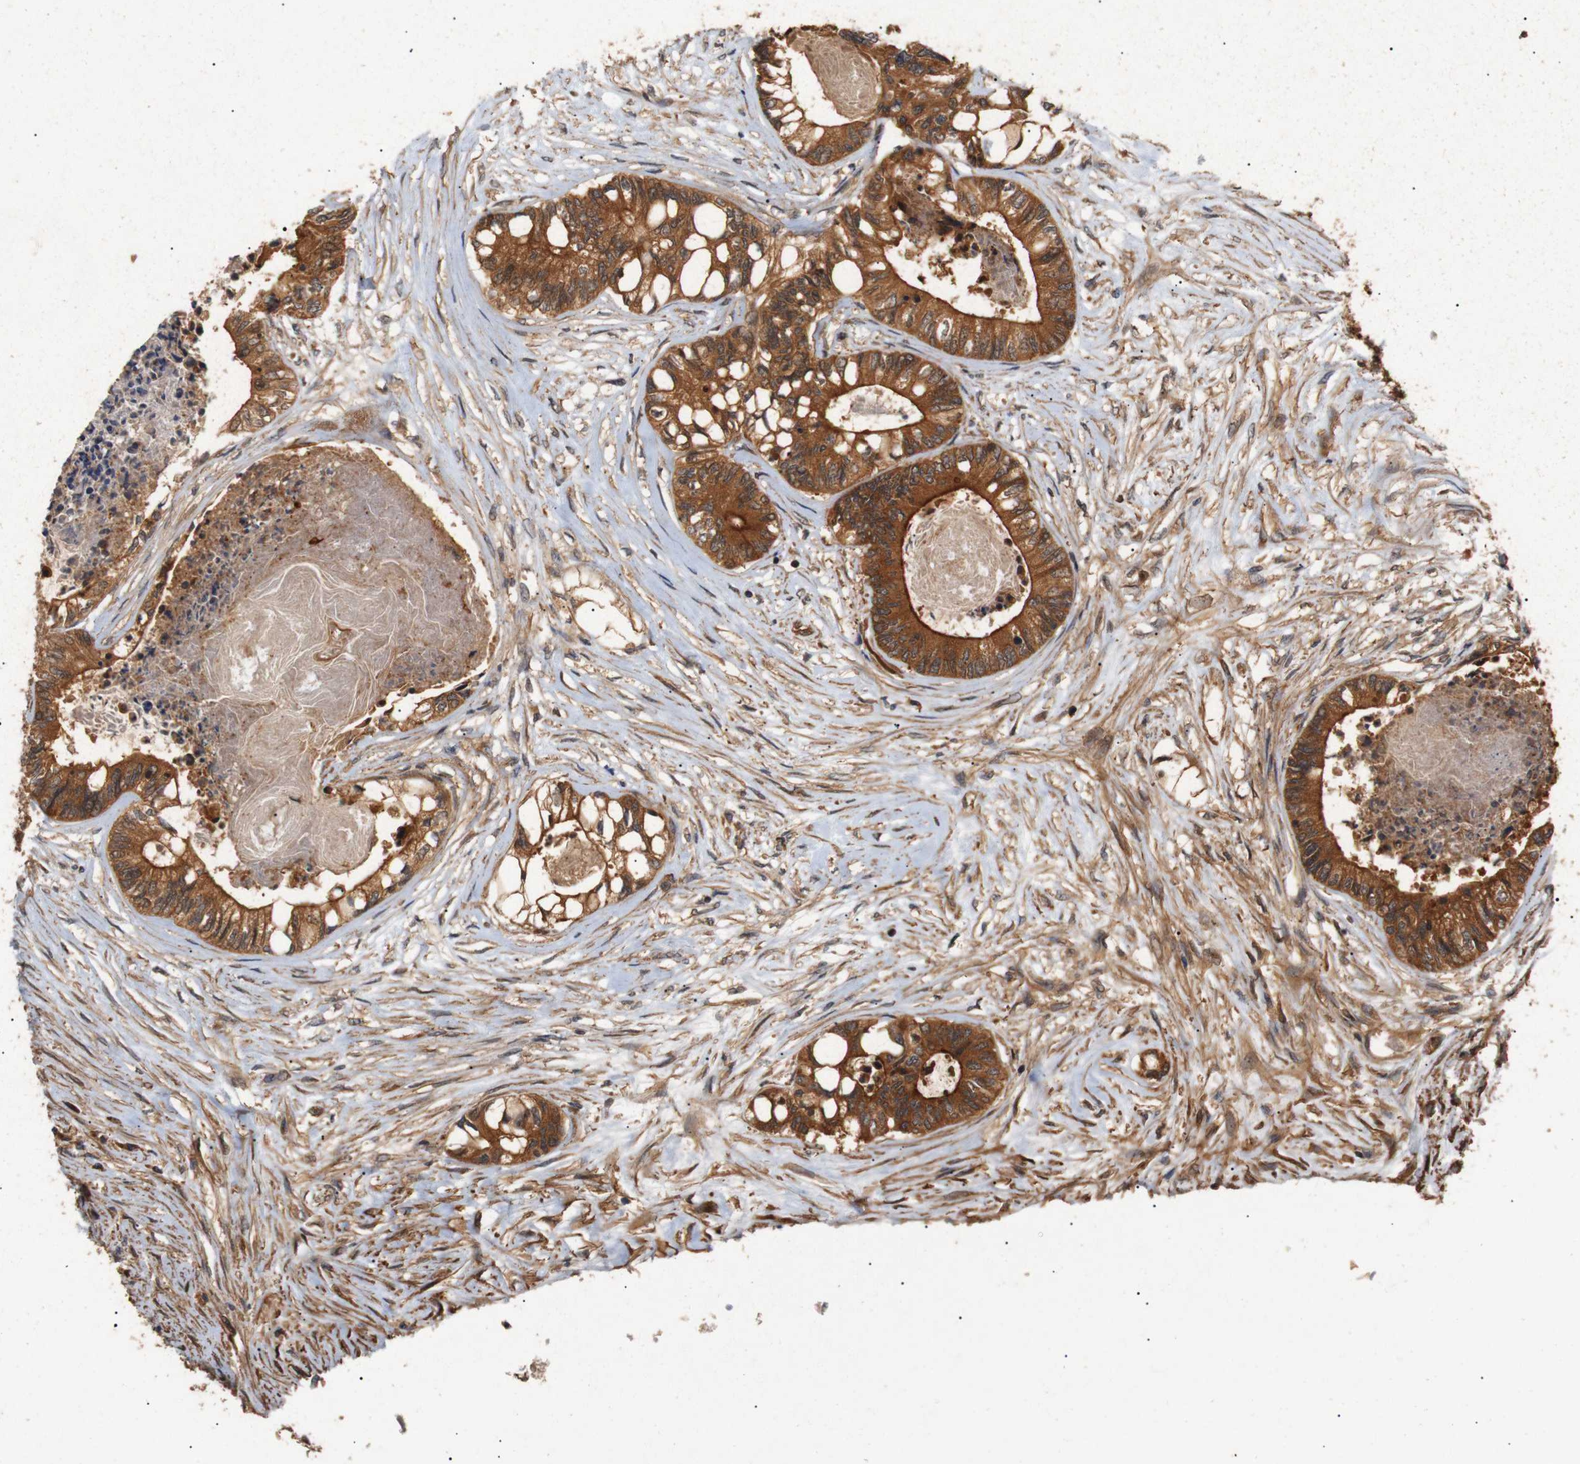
{"staining": {"intensity": "strong", "quantity": ">75%", "location": "cytoplasmic/membranous"}, "tissue": "colorectal cancer", "cell_type": "Tumor cells", "image_type": "cancer", "snomed": [{"axis": "morphology", "description": "Adenocarcinoma, NOS"}, {"axis": "topography", "description": "Rectum"}], "caption": "A high-resolution micrograph shows immunohistochemistry staining of colorectal adenocarcinoma, which shows strong cytoplasmic/membranous positivity in approximately >75% of tumor cells.", "gene": "PAWR", "patient": {"sex": "male", "age": 63}}